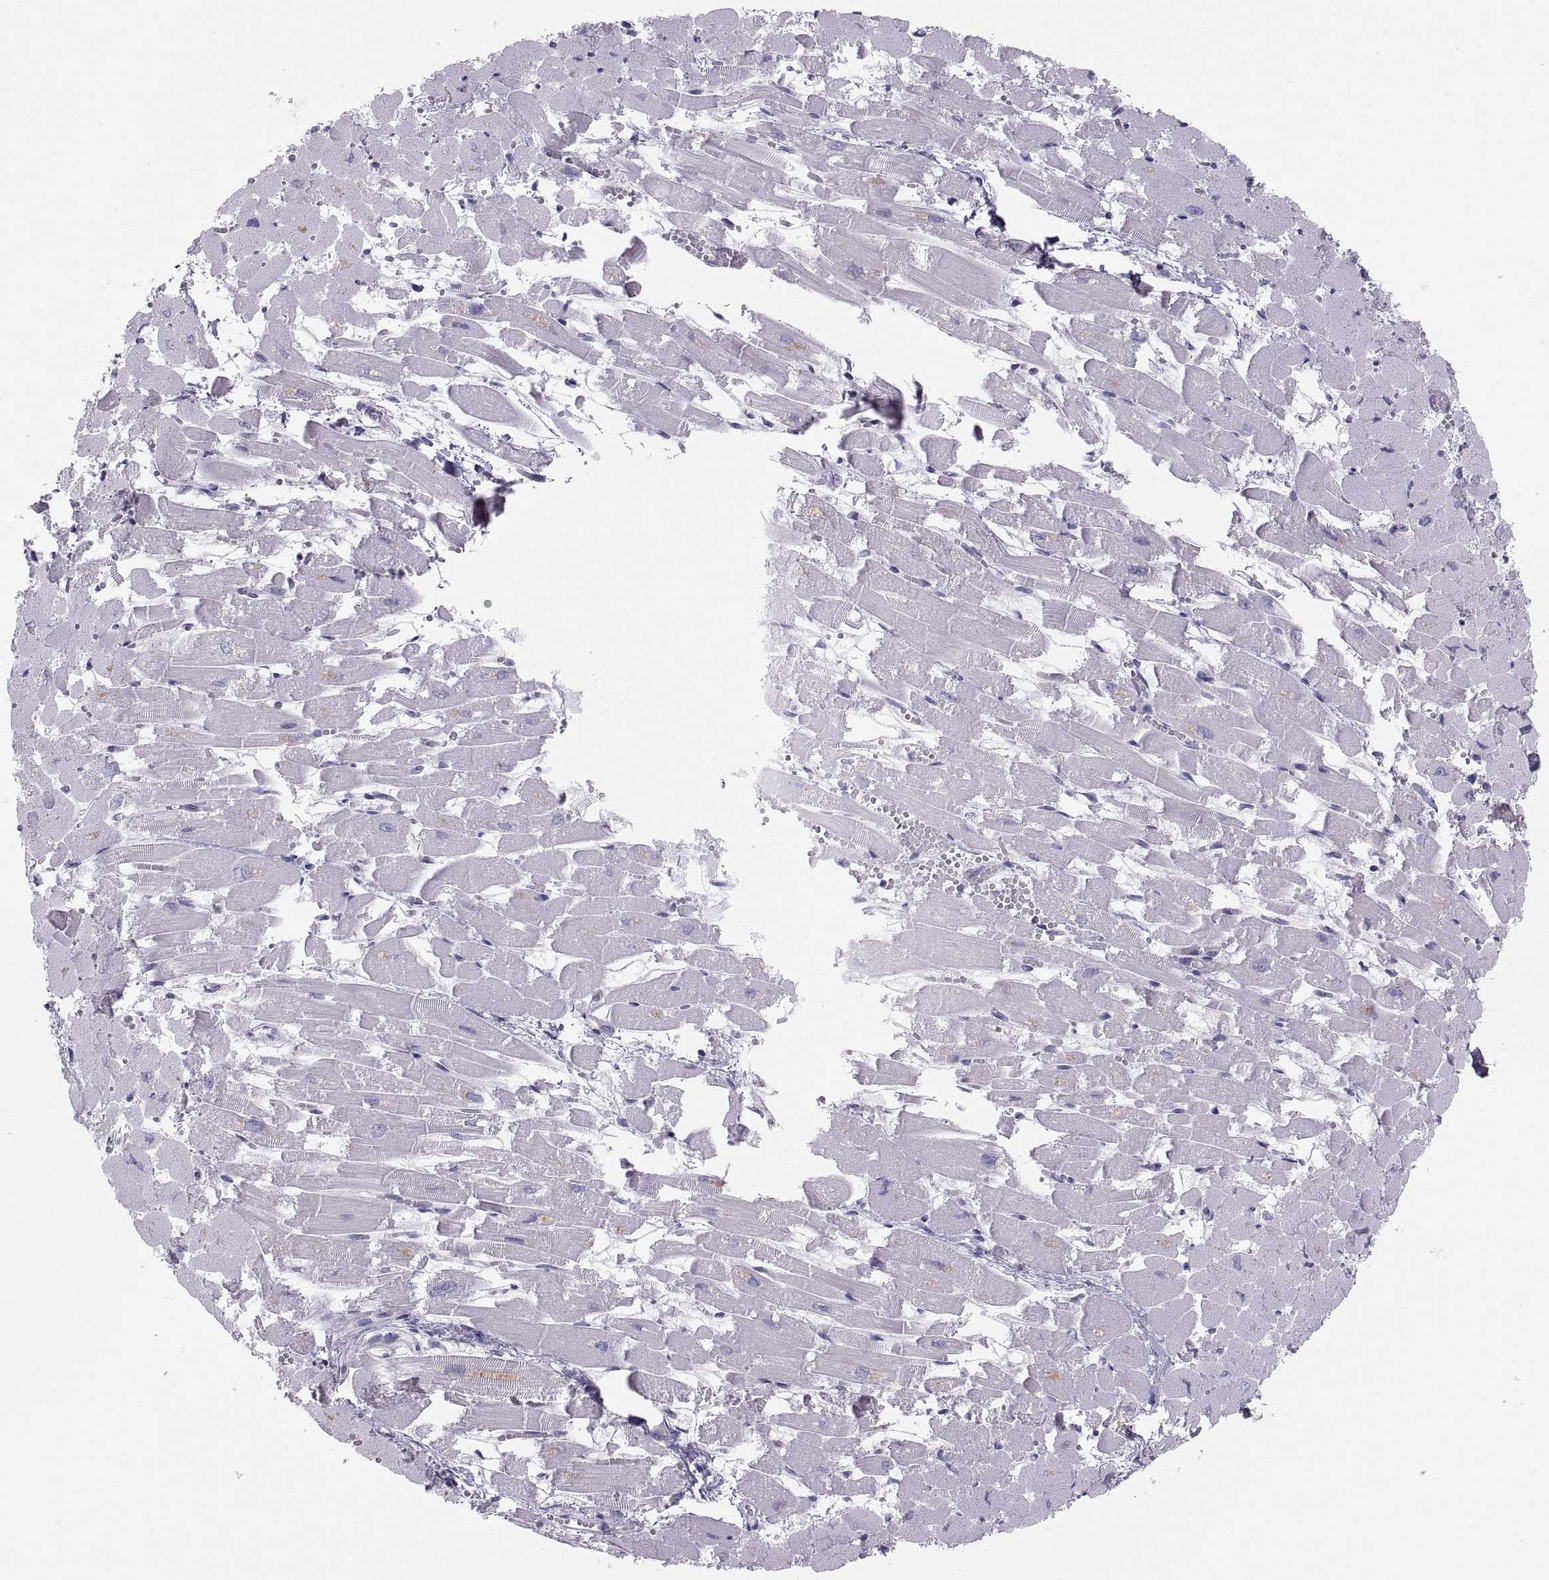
{"staining": {"intensity": "negative", "quantity": "none", "location": "none"}, "tissue": "heart muscle", "cell_type": "Cardiomyocytes", "image_type": "normal", "snomed": [{"axis": "morphology", "description": "Normal tissue, NOS"}, {"axis": "topography", "description": "Heart"}], "caption": "This is a photomicrograph of immunohistochemistry staining of normal heart muscle, which shows no positivity in cardiomyocytes.", "gene": "MAGEB2", "patient": {"sex": "female", "age": 52}}